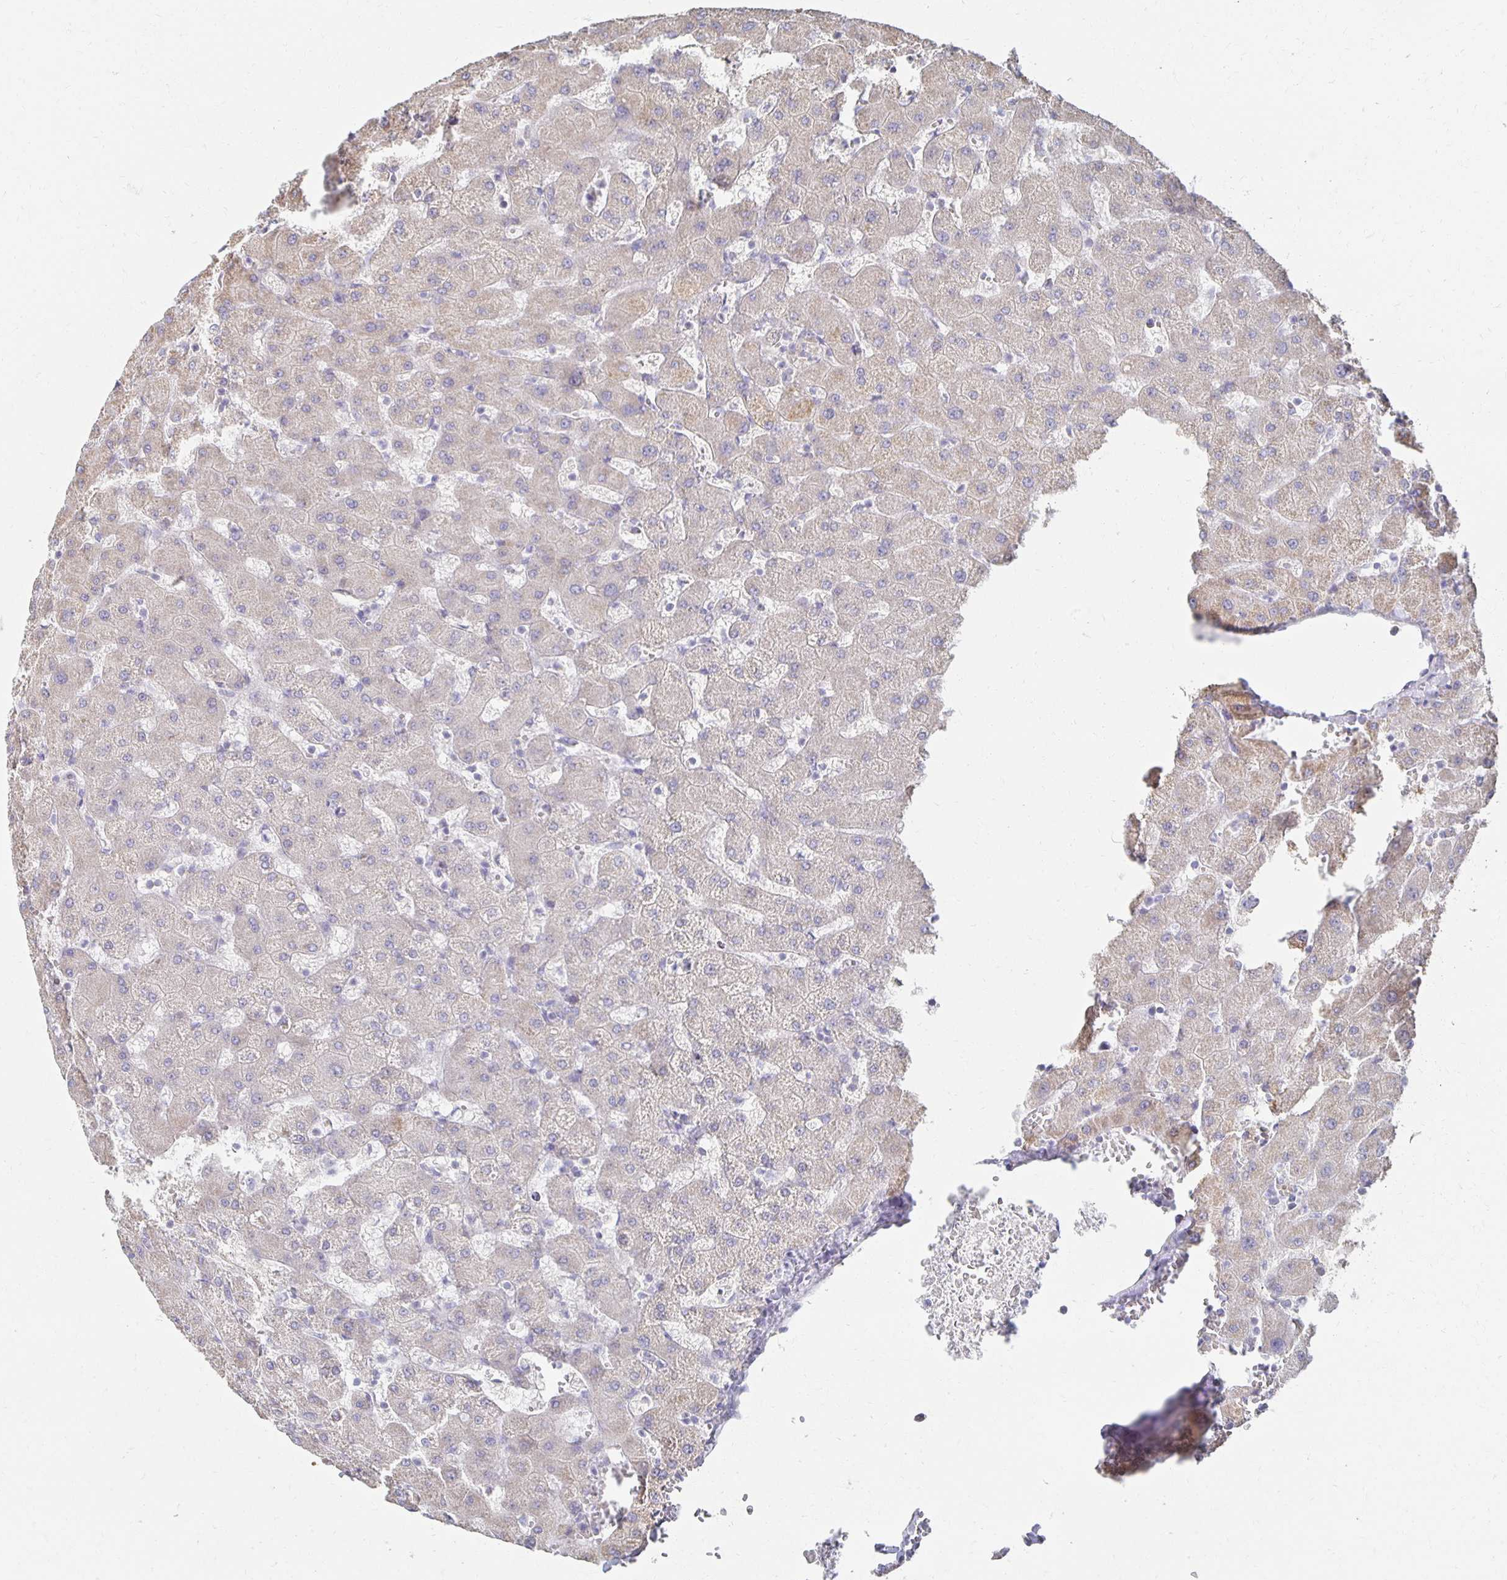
{"staining": {"intensity": "negative", "quantity": "none", "location": "none"}, "tissue": "liver", "cell_type": "Cholangiocytes", "image_type": "normal", "snomed": [{"axis": "morphology", "description": "Normal tissue, NOS"}, {"axis": "topography", "description": "Liver"}], "caption": "An immunohistochemistry photomicrograph of unremarkable liver is shown. There is no staining in cholangiocytes of liver.", "gene": "NKX2", "patient": {"sex": "female", "age": 63}}